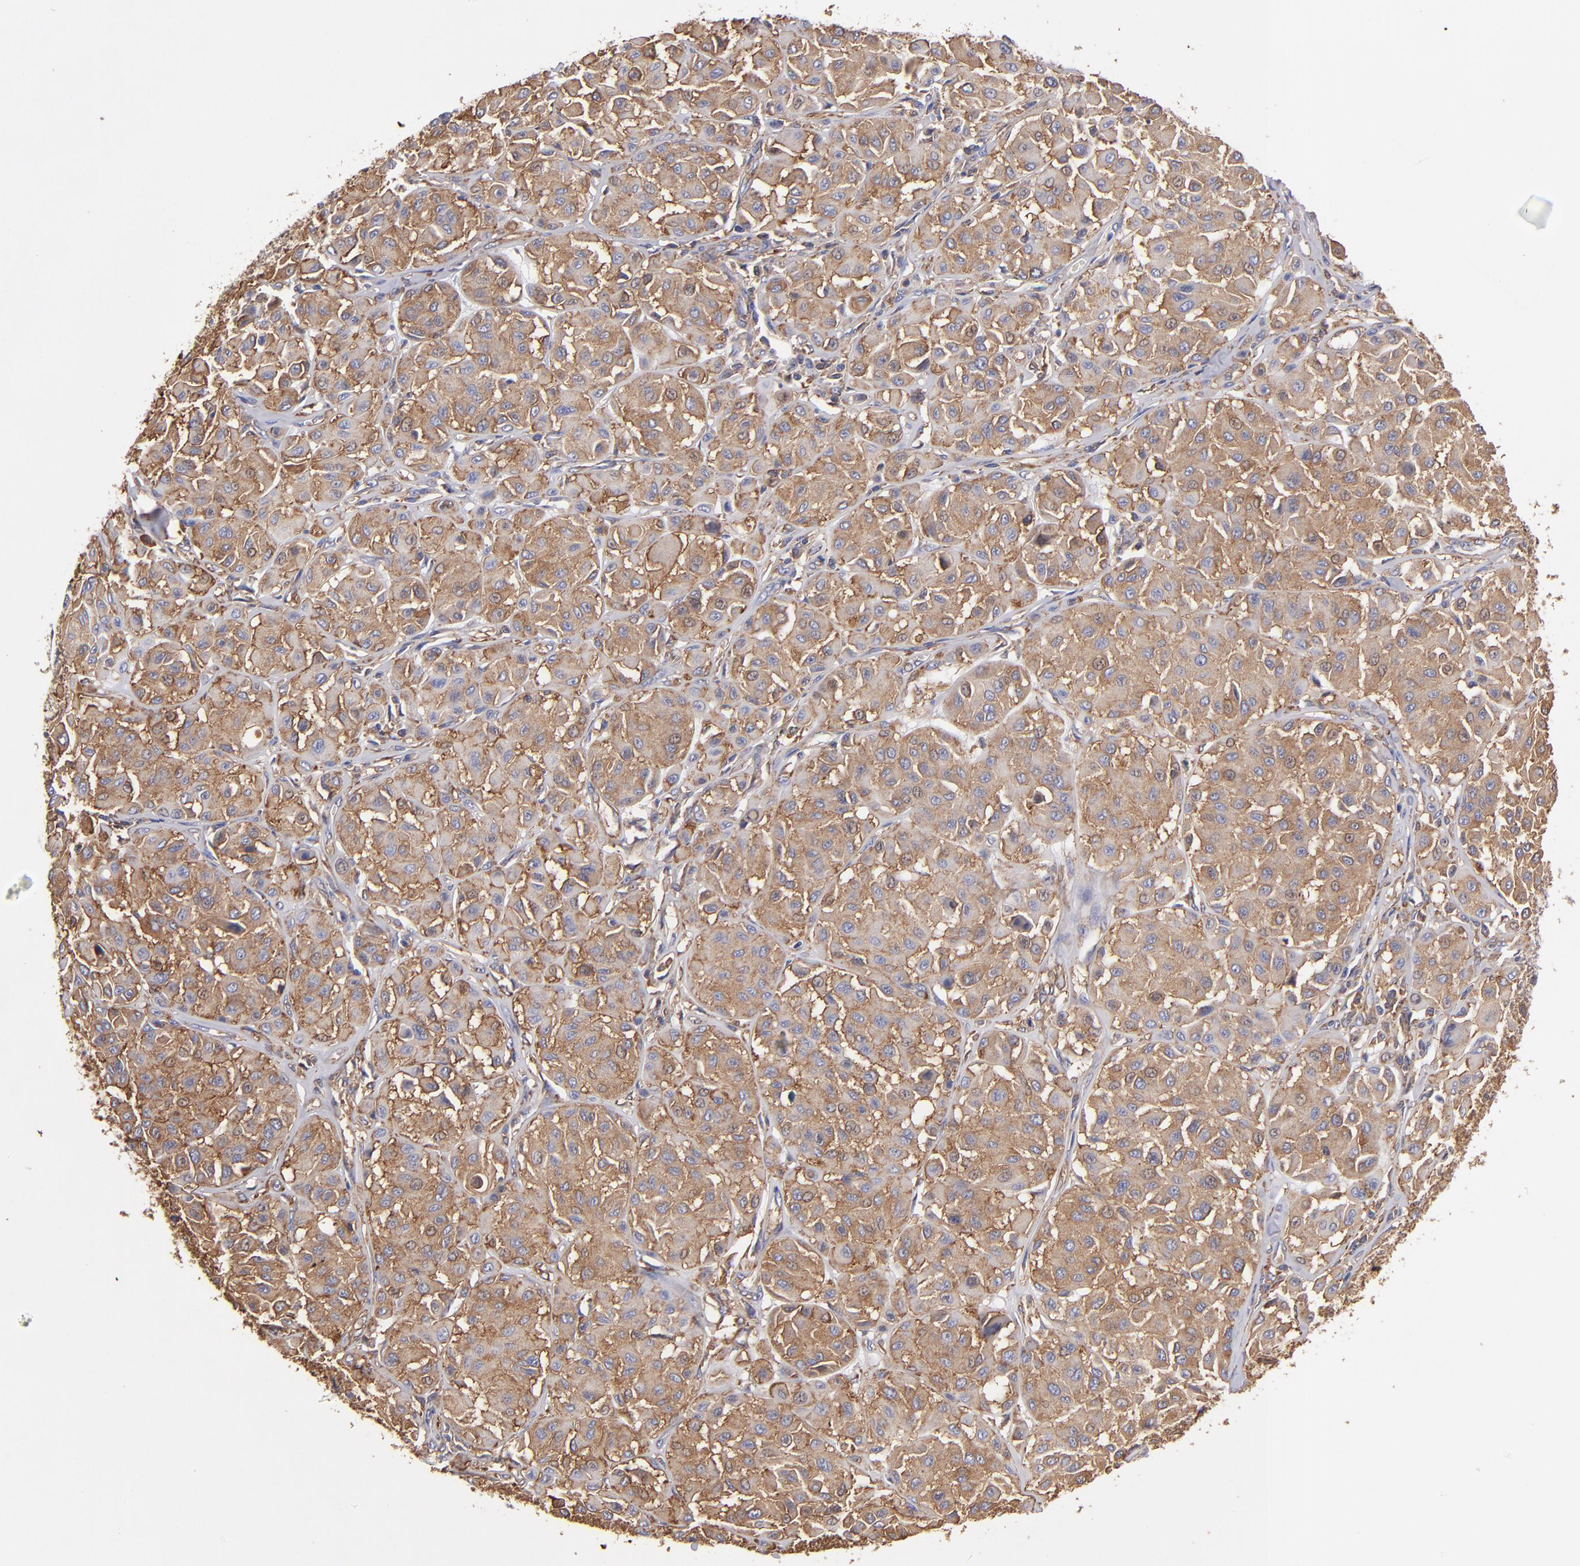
{"staining": {"intensity": "moderate", "quantity": ">75%", "location": "cytoplasmic/membranous"}, "tissue": "melanoma", "cell_type": "Tumor cells", "image_type": "cancer", "snomed": [{"axis": "morphology", "description": "Malignant melanoma, Metastatic site"}, {"axis": "topography", "description": "Soft tissue"}], "caption": "Immunohistochemical staining of malignant melanoma (metastatic site) displays moderate cytoplasmic/membranous protein expression in approximately >75% of tumor cells.", "gene": "MVP", "patient": {"sex": "male", "age": 41}}